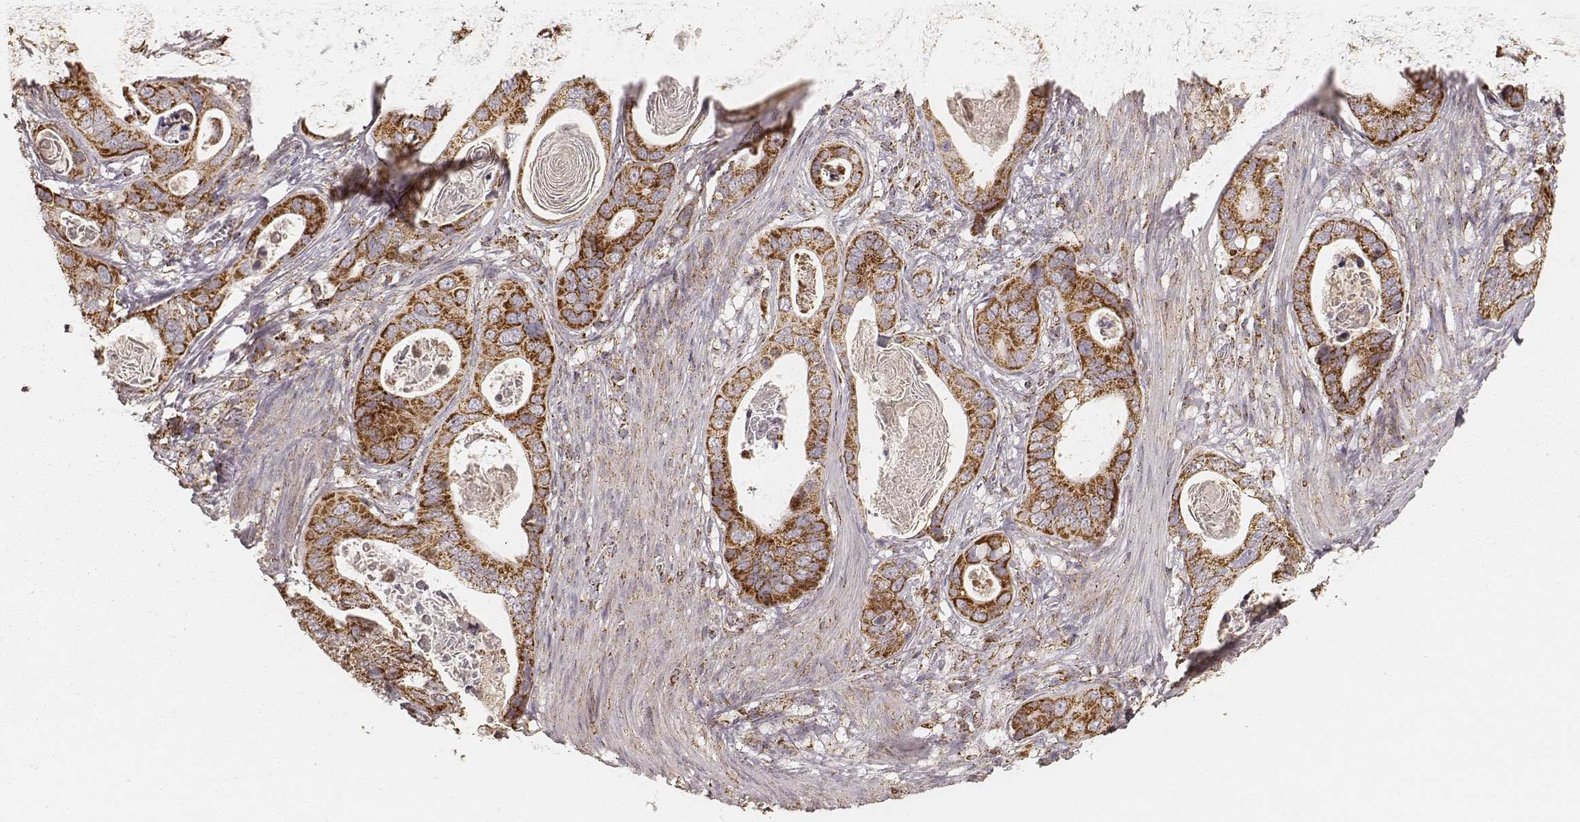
{"staining": {"intensity": "strong", "quantity": ">75%", "location": "cytoplasmic/membranous"}, "tissue": "stomach cancer", "cell_type": "Tumor cells", "image_type": "cancer", "snomed": [{"axis": "morphology", "description": "Adenocarcinoma, NOS"}, {"axis": "topography", "description": "Stomach"}], "caption": "This histopathology image shows immunohistochemistry (IHC) staining of stomach cancer, with high strong cytoplasmic/membranous staining in approximately >75% of tumor cells.", "gene": "CS", "patient": {"sex": "male", "age": 84}}